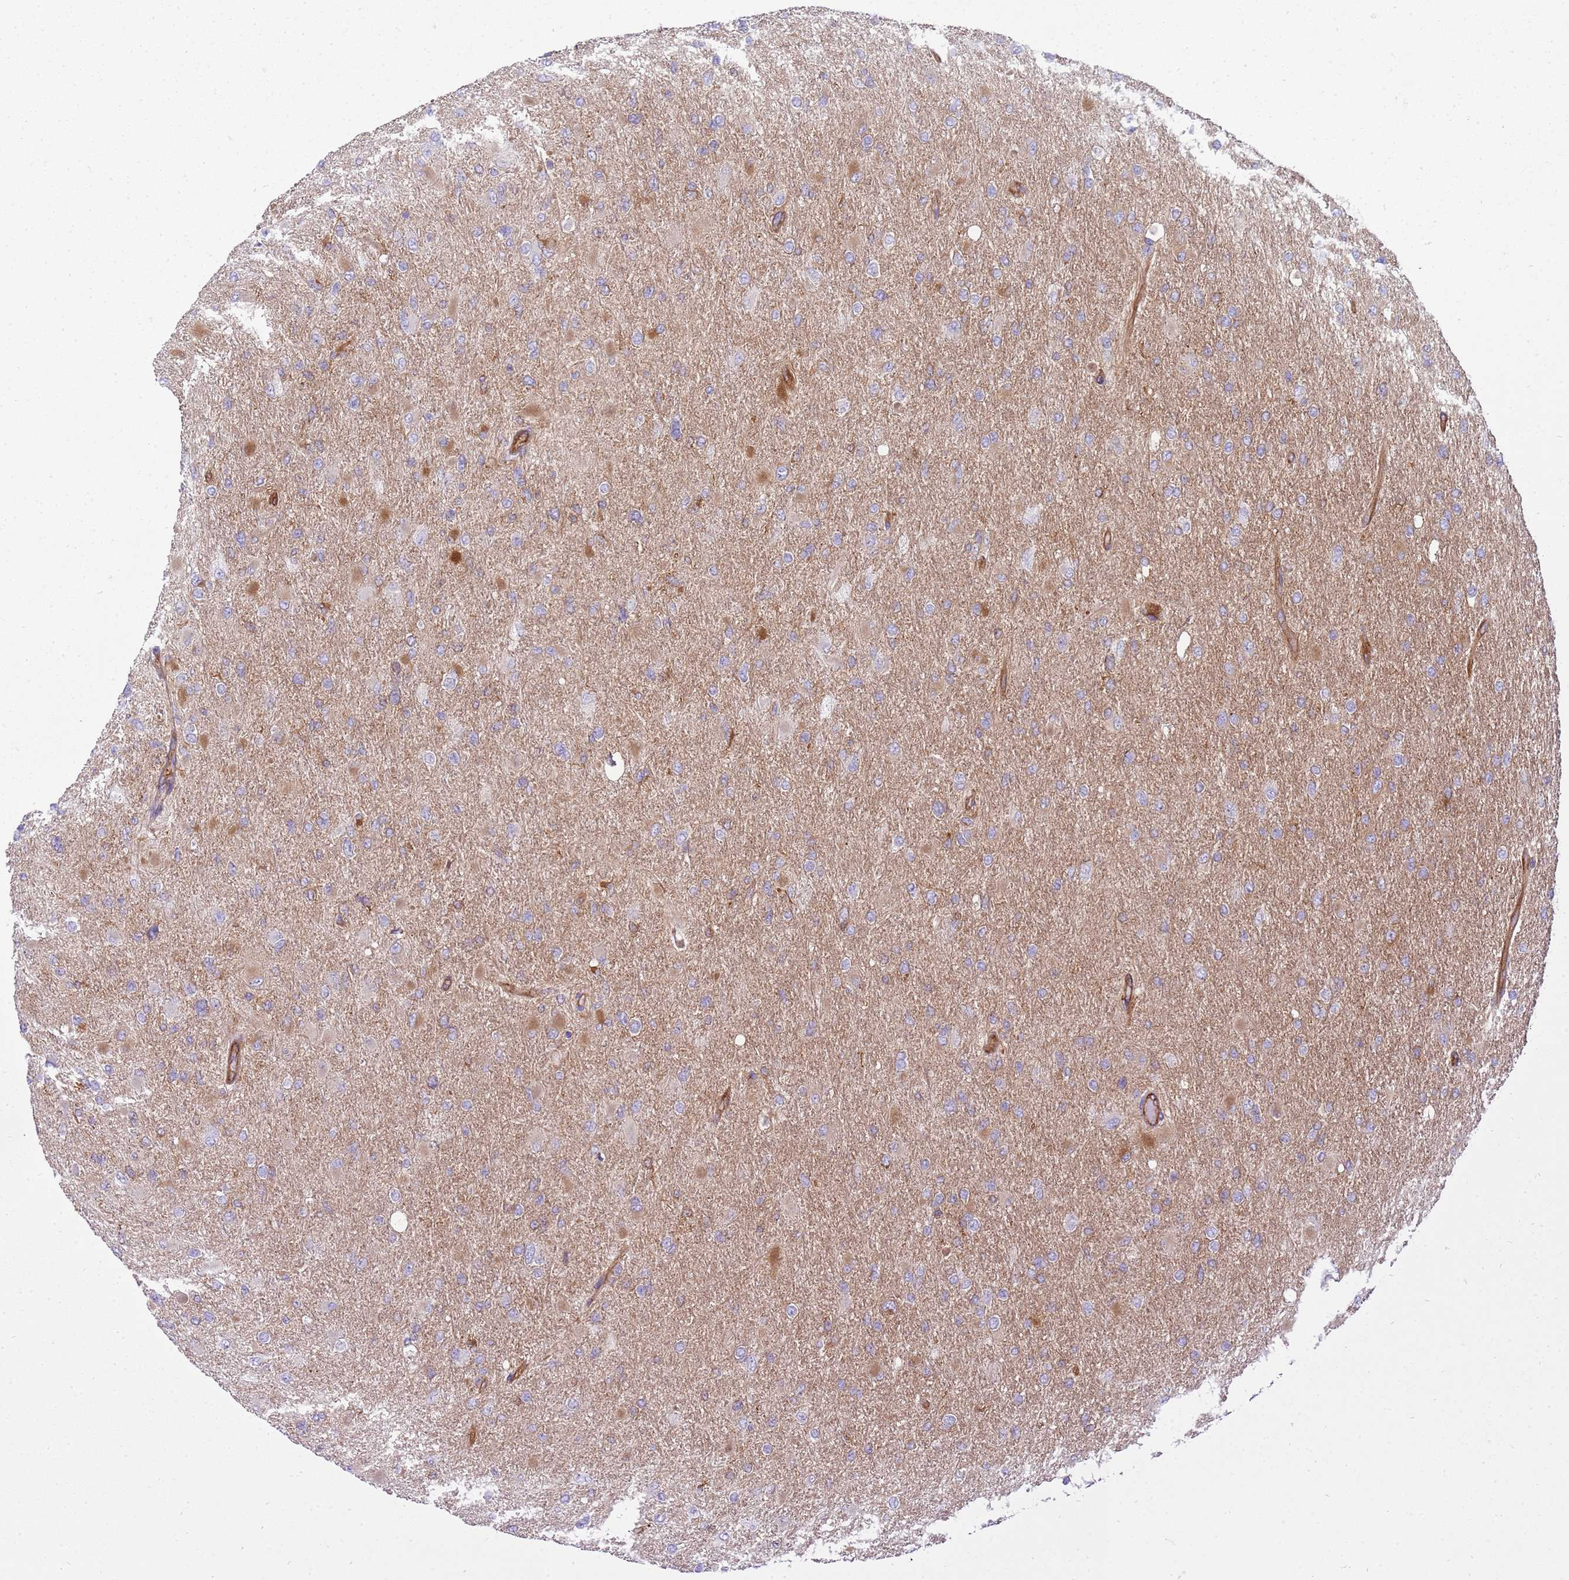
{"staining": {"intensity": "moderate", "quantity": "<25%", "location": "cytoplasmic/membranous"}, "tissue": "glioma", "cell_type": "Tumor cells", "image_type": "cancer", "snomed": [{"axis": "morphology", "description": "Glioma, malignant, High grade"}, {"axis": "topography", "description": "Cerebral cortex"}], "caption": "This is a histology image of immunohistochemistry (IHC) staining of glioma, which shows moderate expression in the cytoplasmic/membranous of tumor cells.", "gene": "SNX21", "patient": {"sex": "female", "age": 36}}